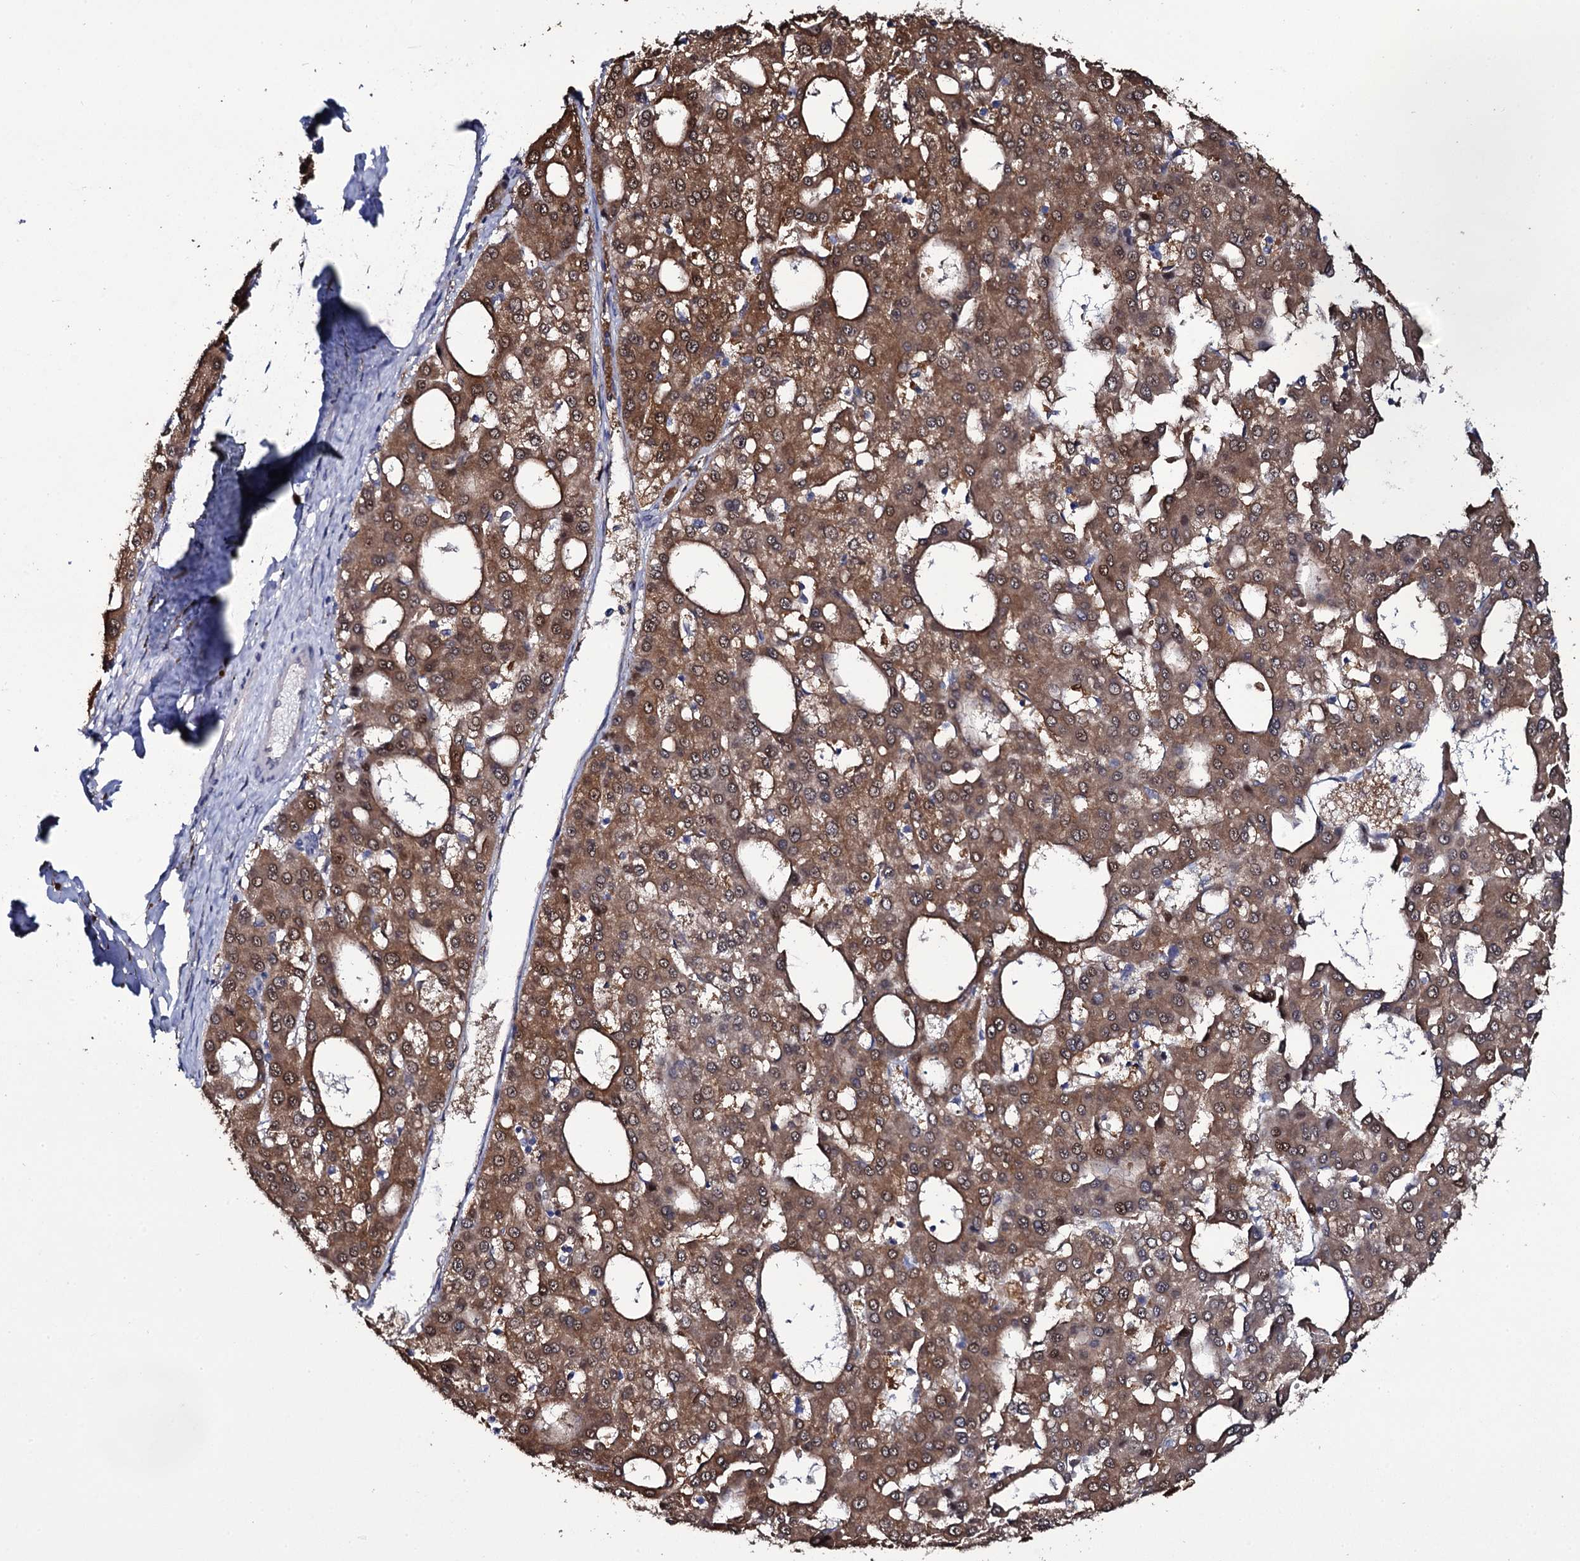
{"staining": {"intensity": "moderate", "quantity": ">75%", "location": "cytoplasmic/membranous,nuclear"}, "tissue": "liver cancer", "cell_type": "Tumor cells", "image_type": "cancer", "snomed": [{"axis": "morphology", "description": "Carcinoma, Hepatocellular, NOS"}, {"axis": "topography", "description": "Liver"}], "caption": "The image exhibits staining of liver cancer (hepatocellular carcinoma), revealing moderate cytoplasmic/membranous and nuclear protein staining (brown color) within tumor cells.", "gene": "CRYL1", "patient": {"sex": "male", "age": 47}}